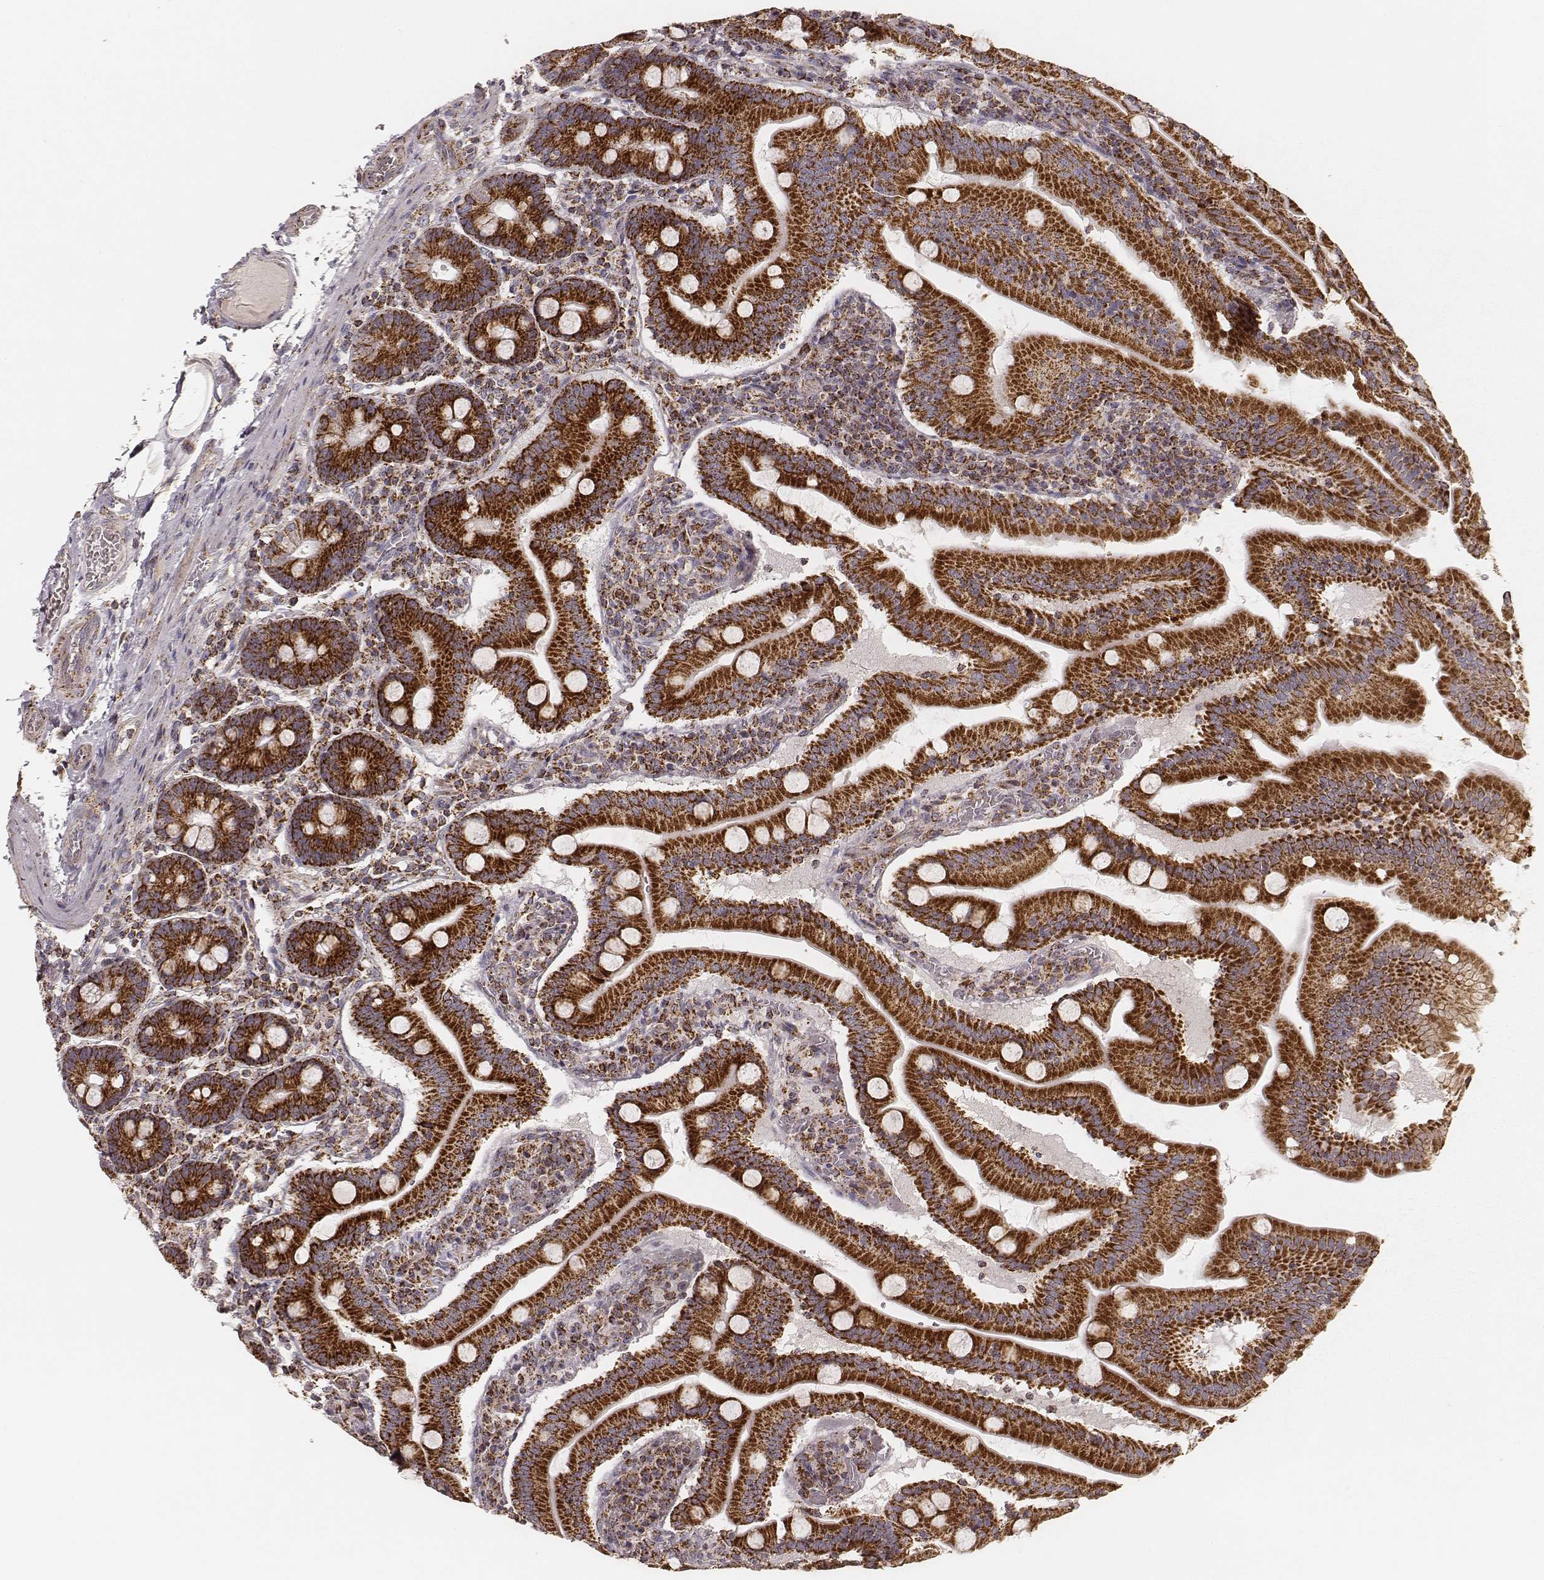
{"staining": {"intensity": "strong", "quantity": ">75%", "location": "cytoplasmic/membranous"}, "tissue": "small intestine", "cell_type": "Glandular cells", "image_type": "normal", "snomed": [{"axis": "morphology", "description": "Normal tissue, NOS"}, {"axis": "topography", "description": "Small intestine"}], "caption": "A histopathology image showing strong cytoplasmic/membranous staining in approximately >75% of glandular cells in benign small intestine, as visualized by brown immunohistochemical staining.", "gene": "CS", "patient": {"sex": "male", "age": 37}}